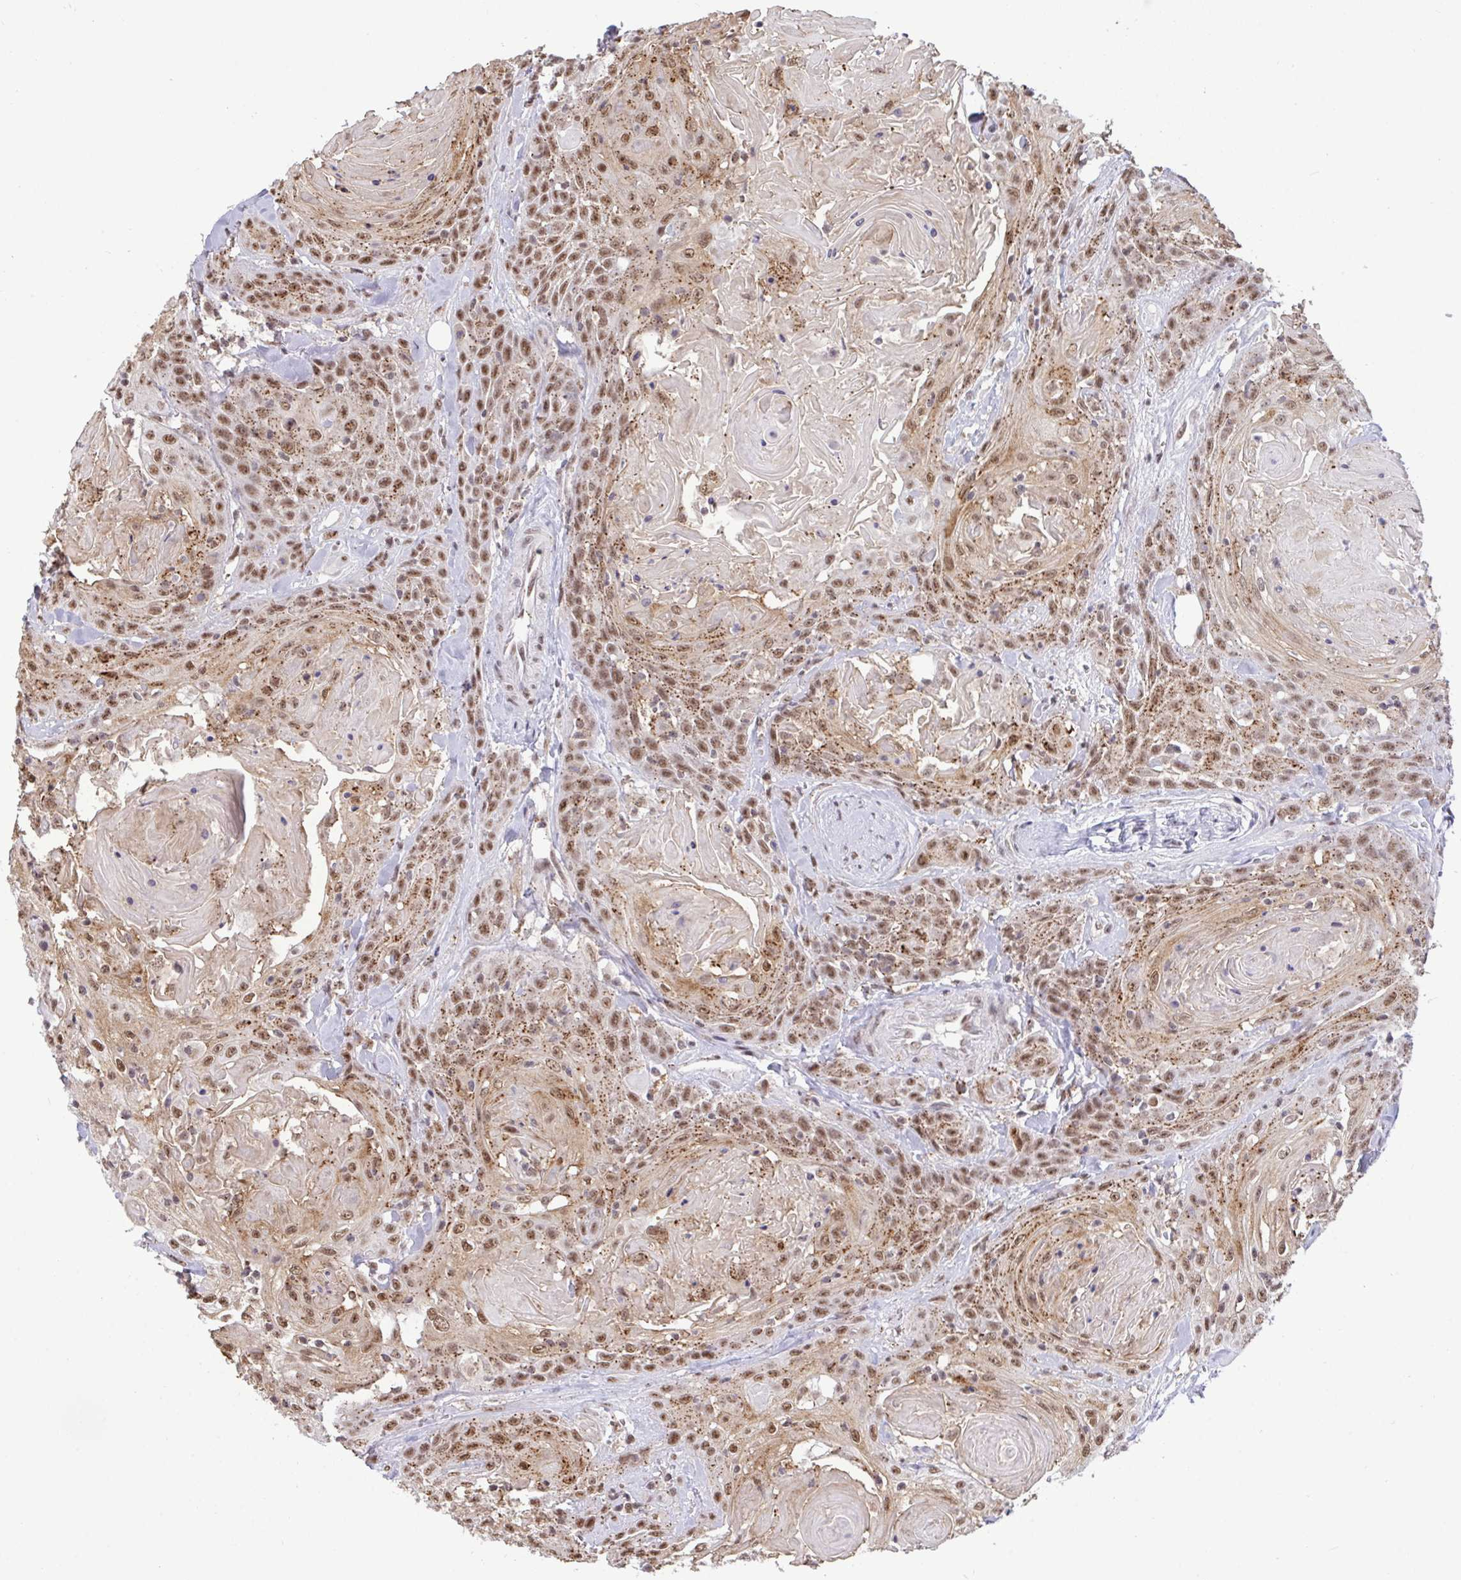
{"staining": {"intensity": "moderate", "quantity": ">75%", "location": "cytoplasmic/membranous,nuclear"}, "tissue": "head and neck cancer", "cell_type": "Tumor cells", "image_type": "cancer", "snomed": [{"axis": "morphology", "description": "Squamous cell carcinoma, NOS"}, {"axis": "topography", "description": "Head-Neck"}], "caption": "Human head and neck cancer (squamous cell carcinoma) stained with a protein marker displays moderate staining in tumor cells.", "gene": "PUF60", "patient": {"sex": "female", "age": 84}}